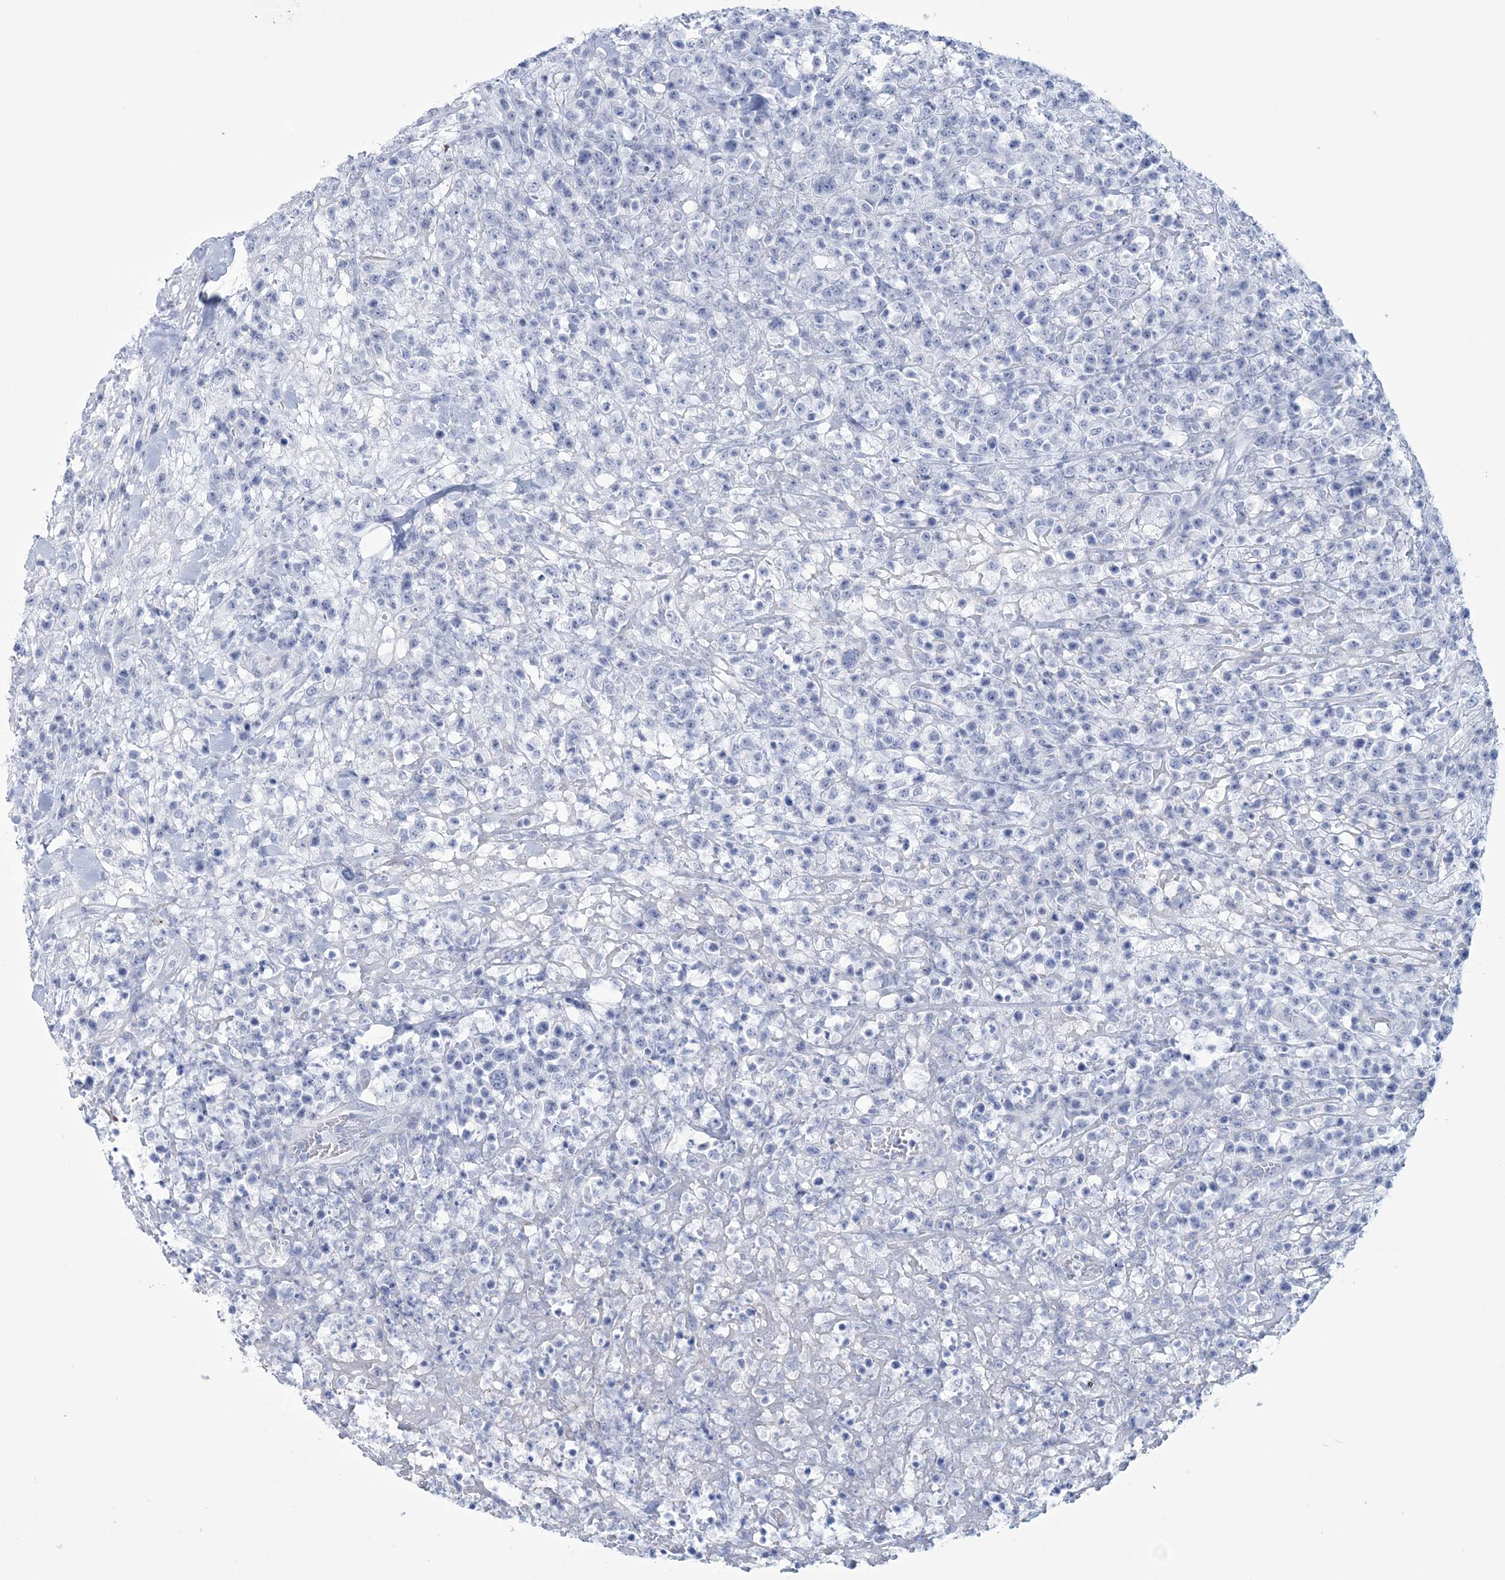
{"staining": {"intensity": "negative", "quantity": "none", "location": "none"}, "tissue": "lymphoma", "cell_type": "Tumor cells", "image_type": "cancer", "snomed": [{"axis": "morphology", "description": "Malignant lymphoma, non-Hodgkin's type, High grade"}, {"axis": "topography", "description": "Colon"}], "caption": "Micrograph shows no protein positivity in tumor cells of lymphoma tissue. (DAB IHC with hematoxylin counter stain).", "gene": "DPCD", "patient": {"sex": "female", "age": 53}}